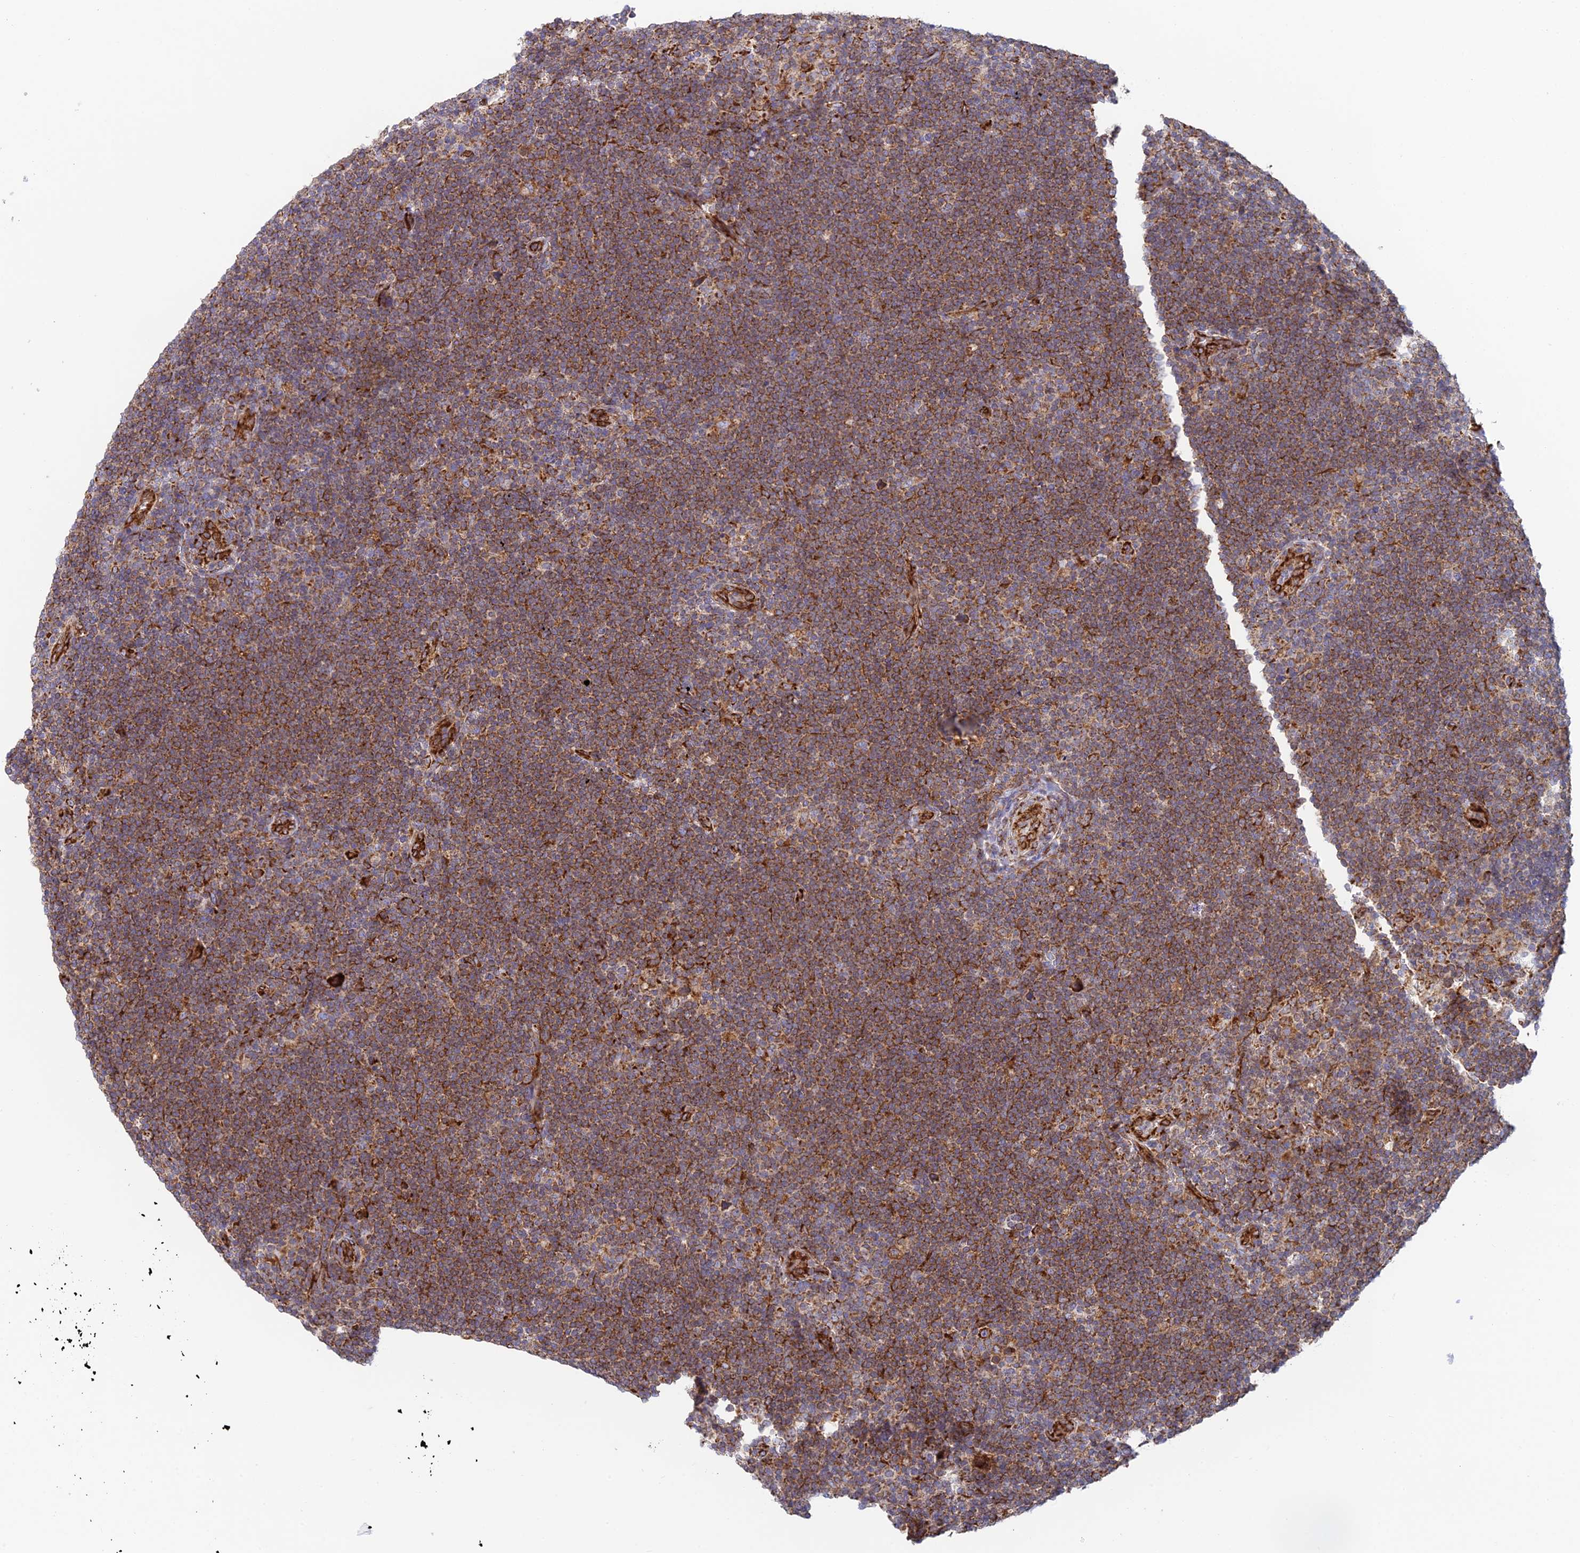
{"staining": {"intensity": "strong", "quantity": ">75%", "location": "cytoplasmic/membranous"}, "tissue": "lymphoma", "cell_type": "Tumor cells", "image_type": "cancer", "snomed": [{"axis": "morphology", "description": "Hodgkin's disease, NOS"}, {"axis": "topography", "description": "Lymph node"}], "caption": "Approximately >75% of tumor cells in Hodgkin's disease exhibit strong cytoplasmic/membranous protein positivity as visualized by brown immunohistochemical staining.", "gene": "CCDC69", "patient": {"sex": "female", "age": 57}}